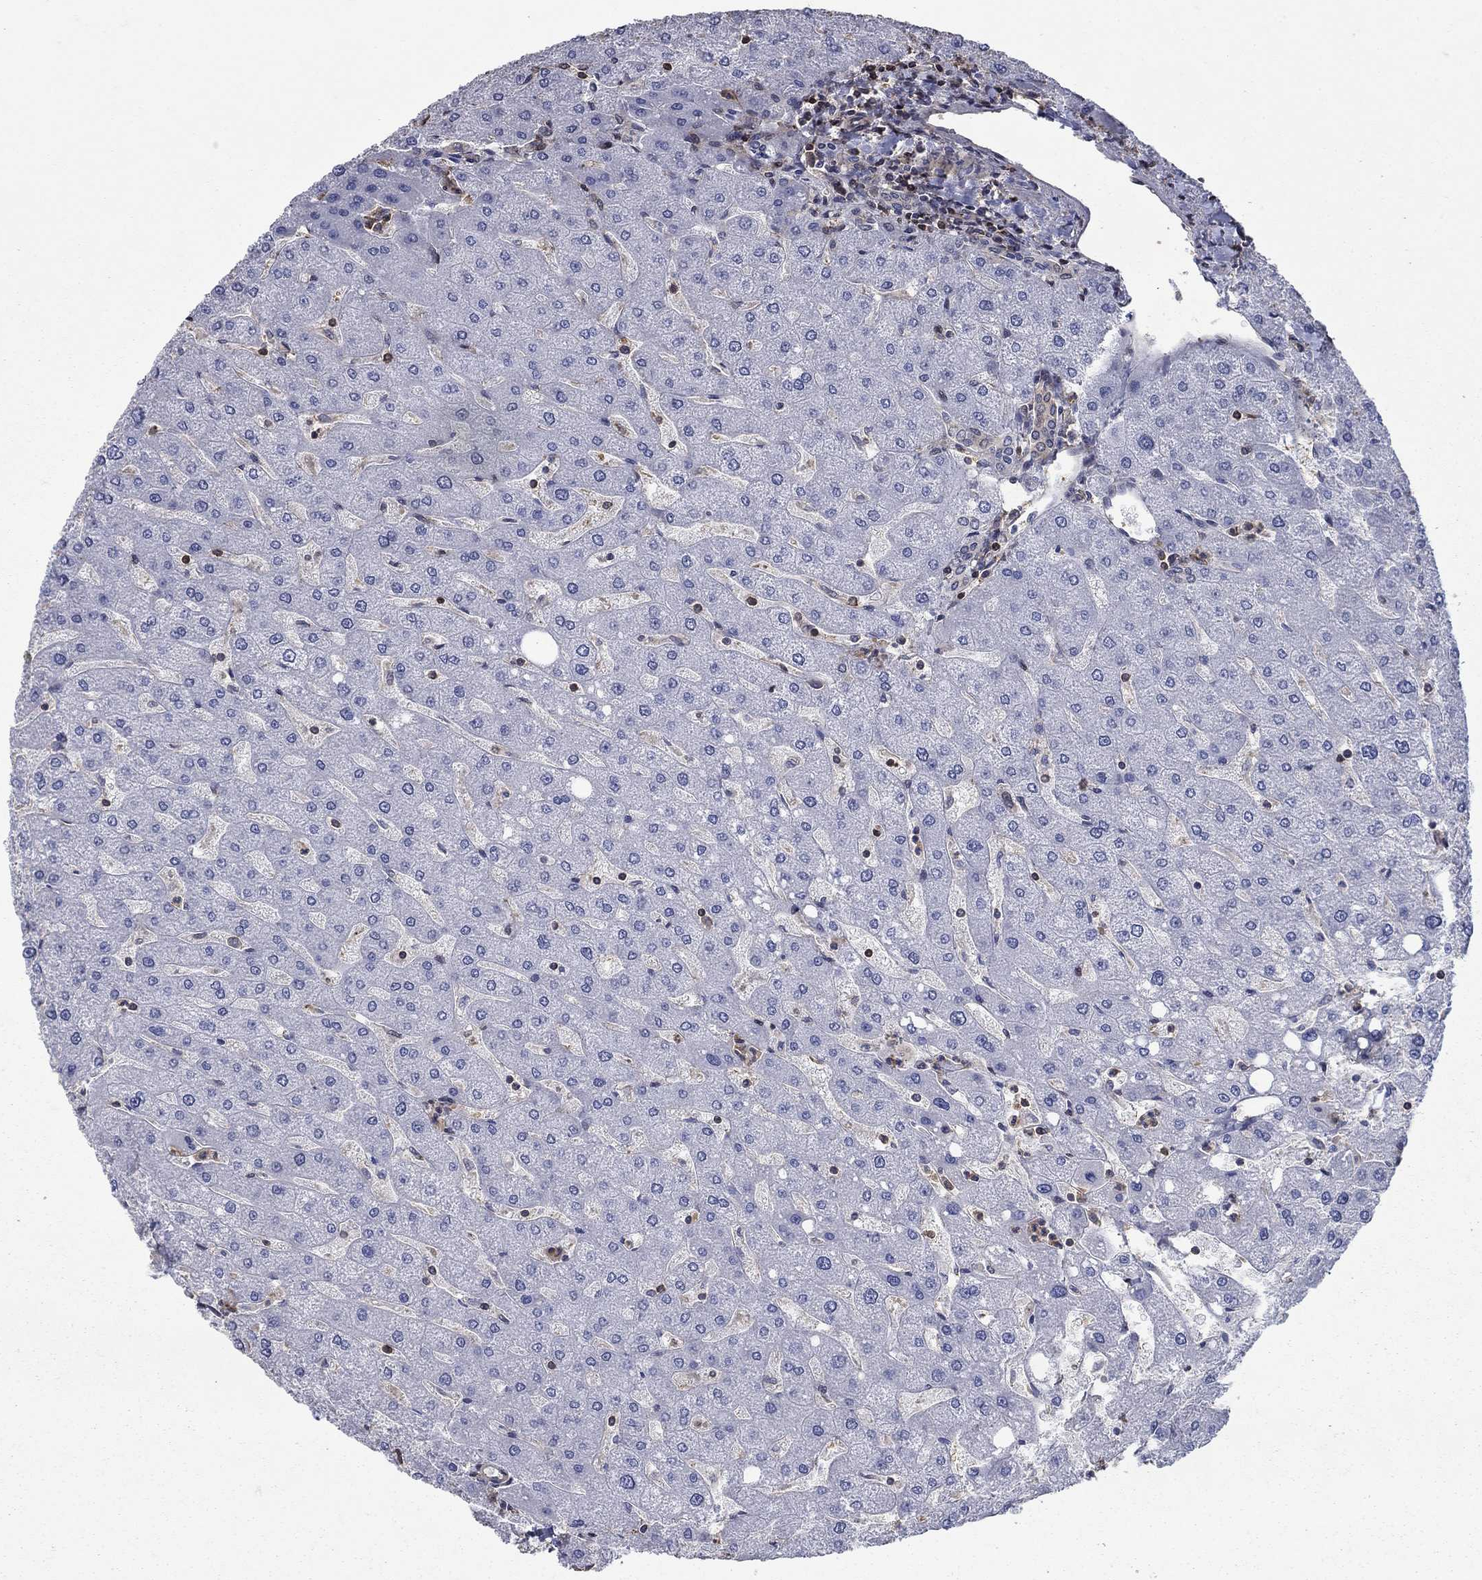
{"staining": {"intensity": "negative", "quantity": "none", "location": "none"}, "tissue": "liver", "cell_type": "Cholangiocytes", "image_type": "normal", "snomed": [{"axis": "morphology", "description": "Normal tissue, NOS"}, {"axis": "topography", "description": "Liver"}], "caption": "Cholangiocytes are negative for brown protein staining in benign liver. (Brightfield microscopy of DAB (3,3'-diaminobenzidine) immunohistochemistry (IHC) at high magnification).", "gene": "DVL1", "patient": {"sex": "male", "age": 67}}